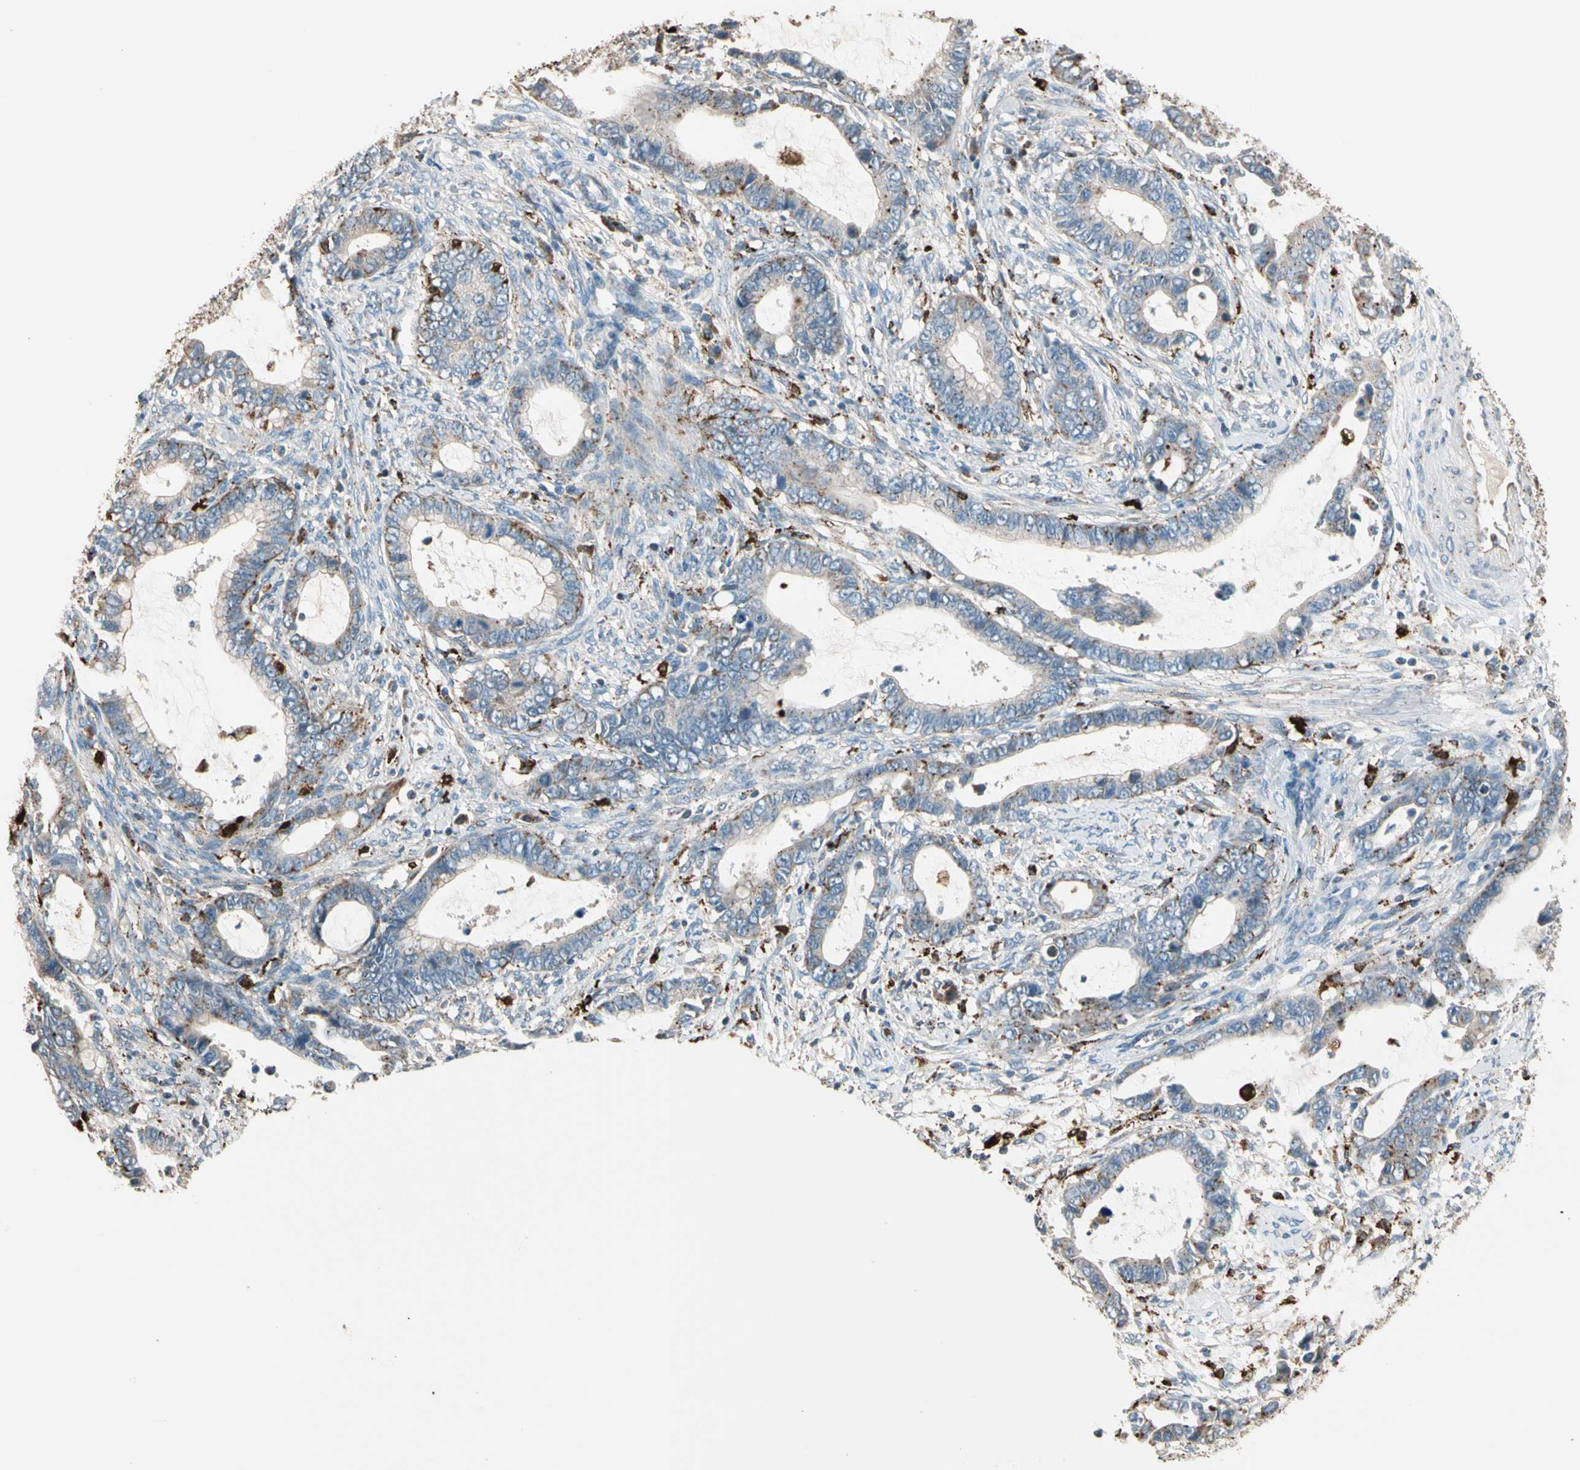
{"staining": {"intensity": "moderate", "quantity": "<25%", "location": "cytoplasmic/membranous"}, "tissue": "cervical cancer", "cell_type": "Tumor cells", "image_type": "cancer", "snomed": [{"axis": "morphology", "description": "Adenocarcinoma, NOS"}, {"axis": "topography", "description": "Cervix"}], "caption": "Moderate cytoplasmic/membranous expression is present in about <25% of tumor cells in cervical cancer.", "gene": "GM2A", "patient": {"sex": "female", "age": 44}}